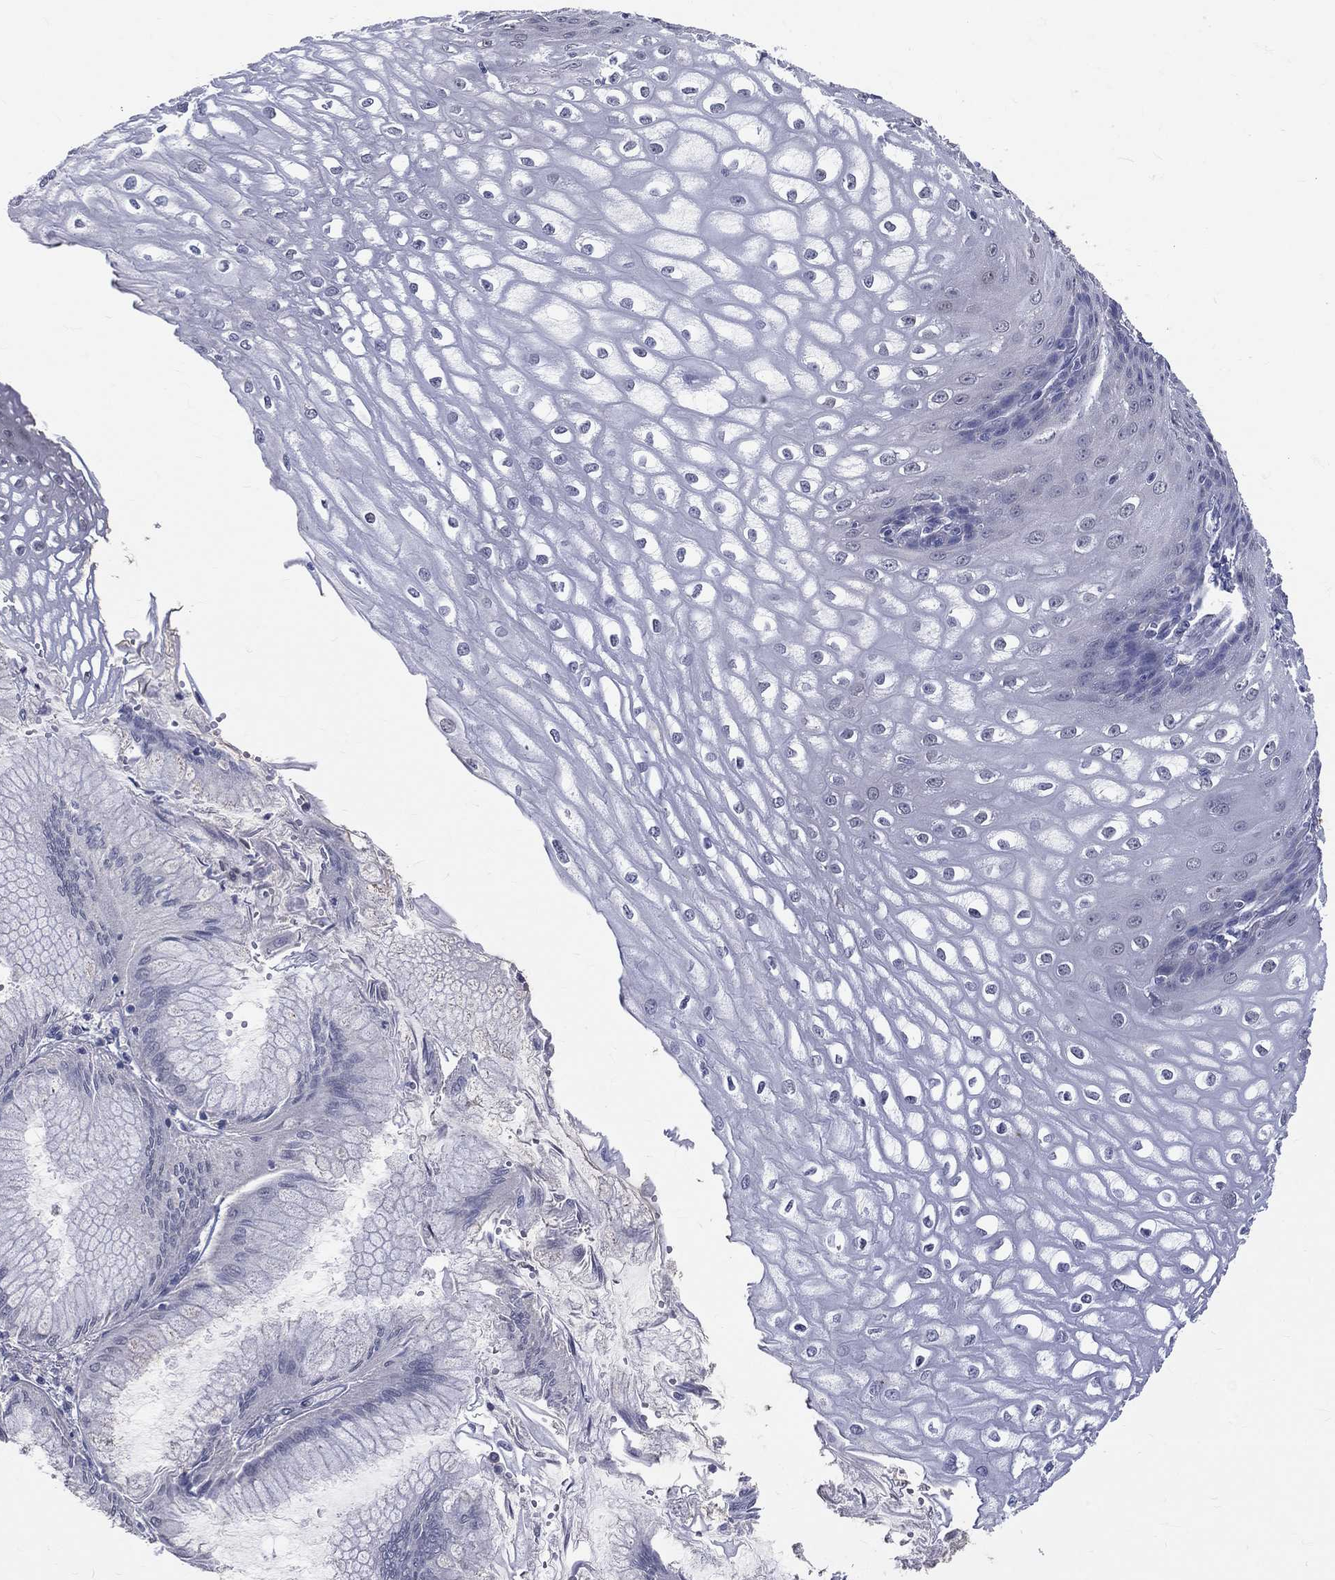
{"staining": {"intensity": "negative", "quantity": "none", "location": "none"}, "tissue": "esophagus", "cell_type": "Squamous epithelial cells", "image_type": "normal", "snomed": [{"axis": "morphology", "description": "Normal tissue, NOS"}, {"axis": "topography", "description": "Esophagus"}], "caption": "Histopathology image shows no significant protein positivity in squamous epithelial cells of unremarkable esophagus.", "gene": "DLG4", "patient": {"sex": "male", "age": 58}}